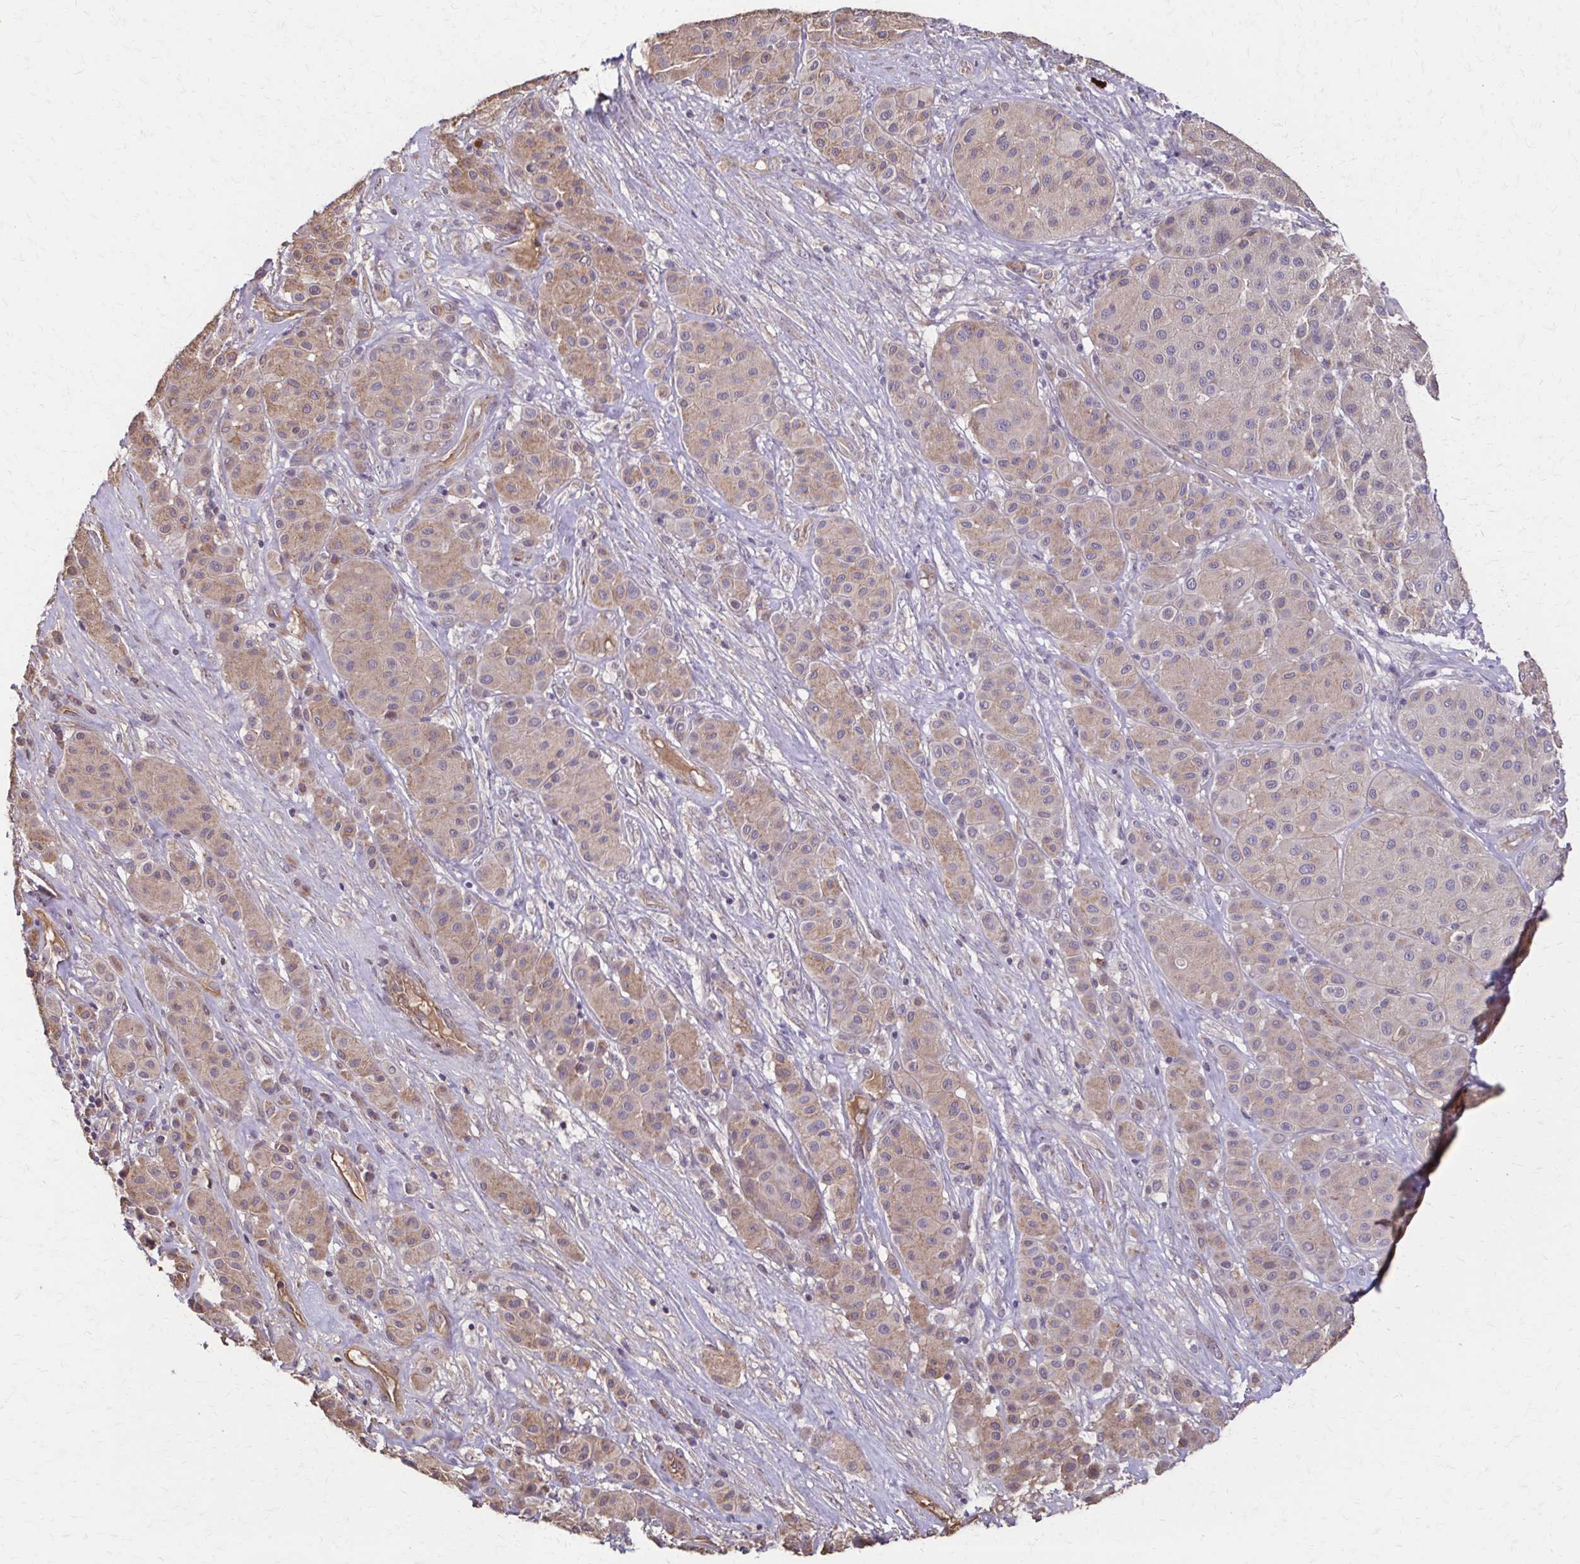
{"staining": {"intensity": "weak", "quantity": ">75%", "location": "cytoplasmic/membranous"}, "tissue": "melanoma", "cell_type": "Tumor cells", "image_type": "cancer", "snomed": [{"axis": "morphology", "description": "Malignant melanoma, Metastatic site"}, {"axis": "topography", "description": "Smooth muscle"}], "caption": "An image of human malignant melanoma (metastatic site) stained for a protein exhibits weak cytoplasmic/membranous brown staining in tumor cells. (brown staining indicates protein expression, while blue staining denotes nuclei).", "gene": "IL18BP", "patient": {"sex": "male", "age": 41}}